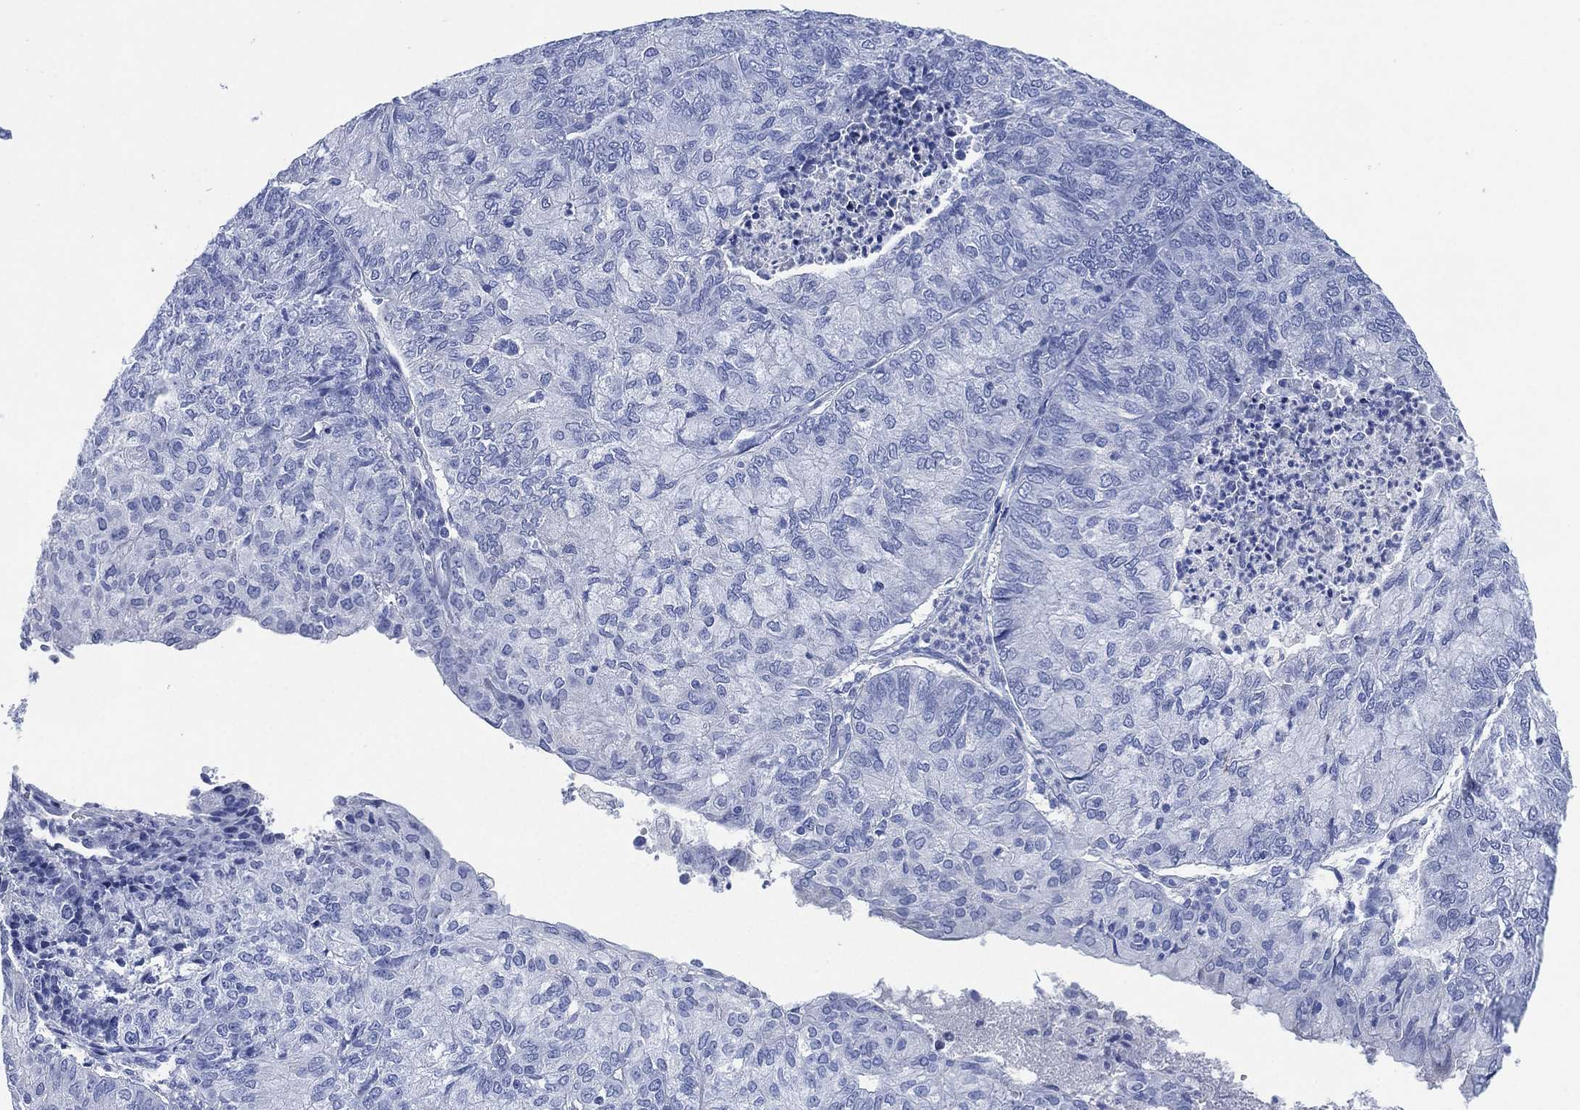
{"staining": {"intensity": "negative", "quantity": "none", "location": "none"}, "tissue": "endometrial cancer", "cell_type": "Tumor cells", "image_type": "cancer", "snomed": [{"axis": "morphology", "description": "Adenocarcinoma, NOS"}, {"axis": "topography", "description": "Endometrium"}], "caption": "An image of endometrial cancer stained for a protein displays no brown staining in tumor cells.", "gene": "SIGLECL1", "patient": {"sex": "female", "age": 82}}